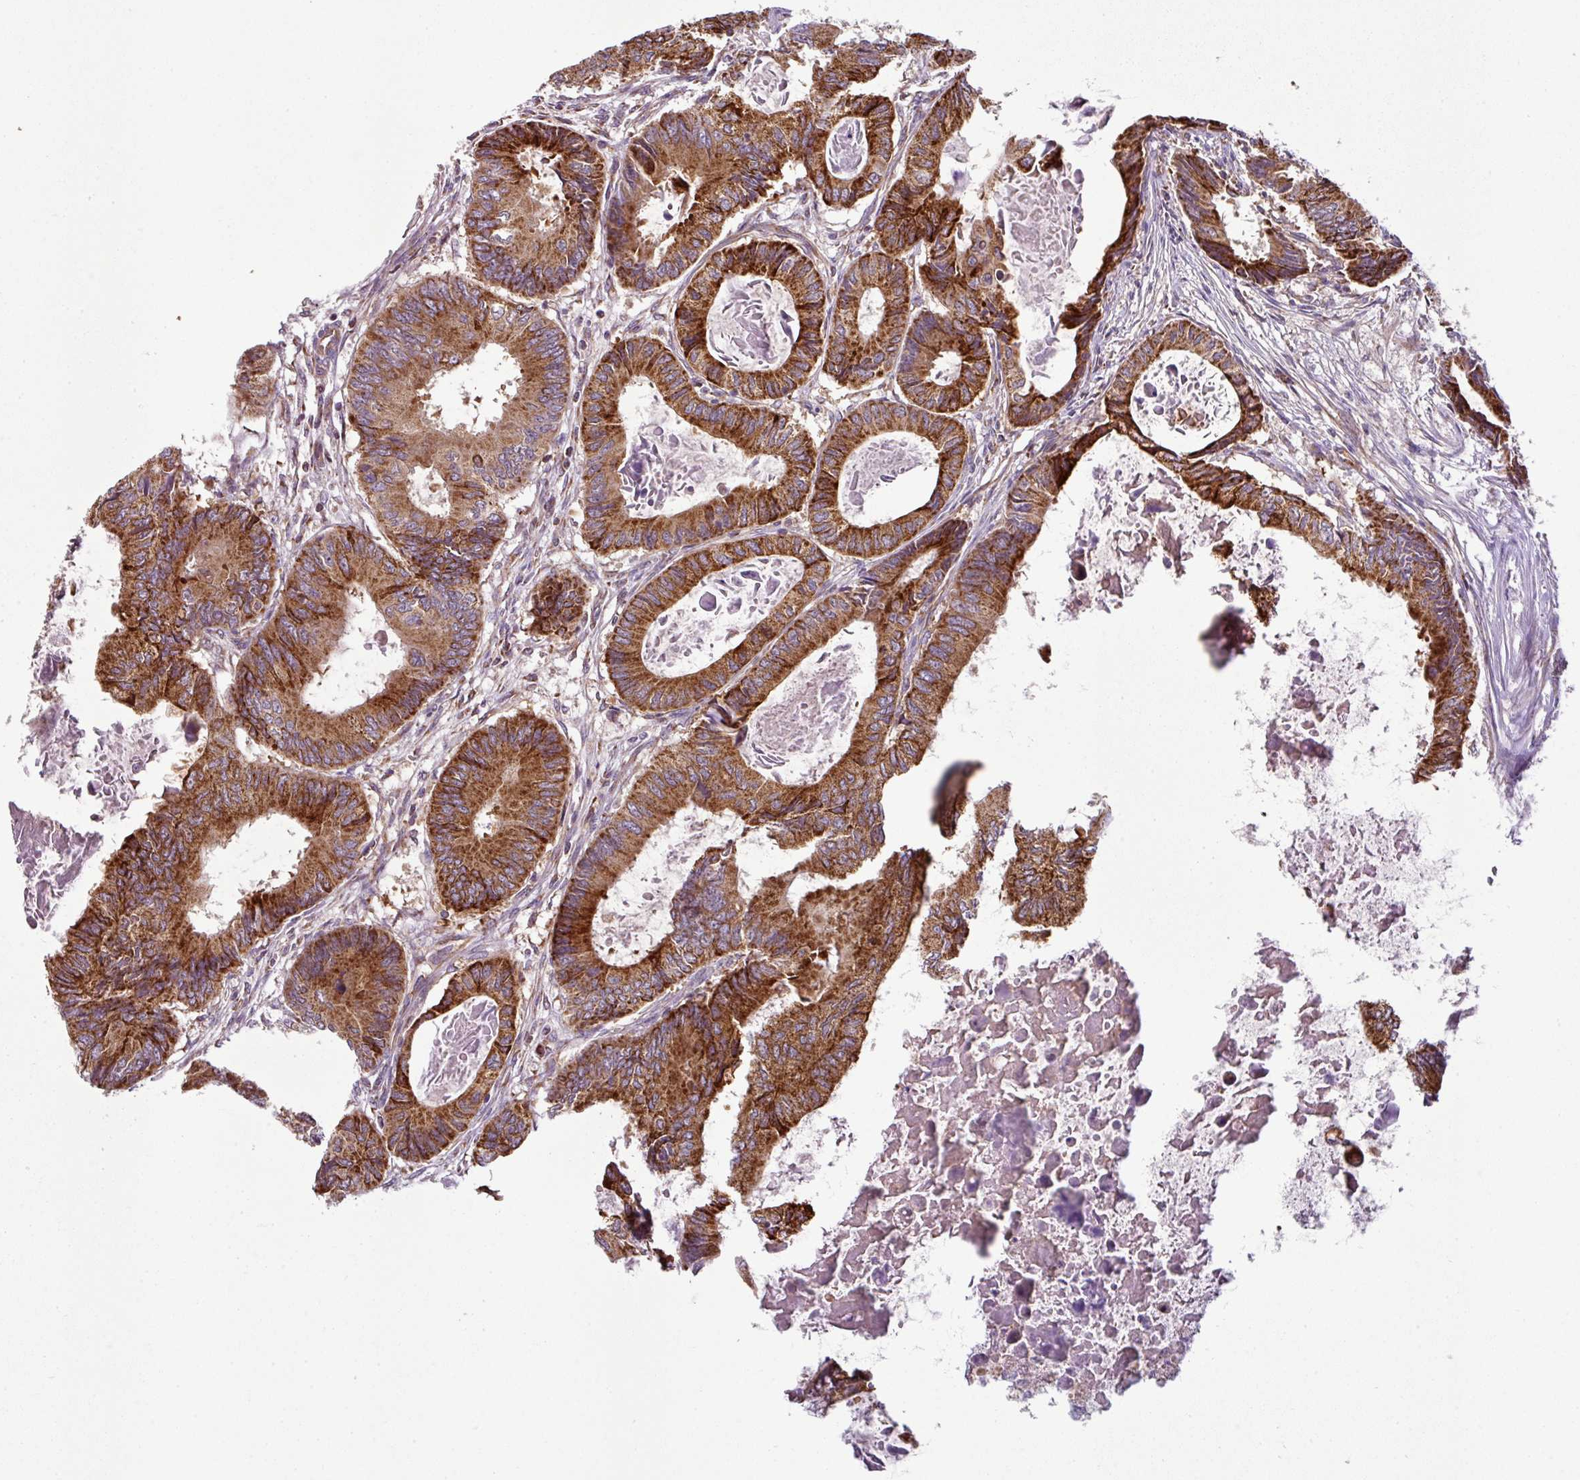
{"staining": {"intensity": "strong", "quantity": ">75%", "location": "cytoplasmic/membranous"}, "tissue": "colorectal cancer", "cell_type": "Tumor cells", "image_type": "cancer", "snomed": [{"axis": "morphology", "description": "Adenocarcinoma, NOS"}, {"axis": "topography", "description": "Colon"}], "caption": "IHC of human colorectal cancer (adenocarcinoma) reveals high levels of strong cytoplasmic/membranous staining in approximately >75% of tumor cells.", "gene": "PRELID3B", "patient": {"sex": "male", "age": 85}}